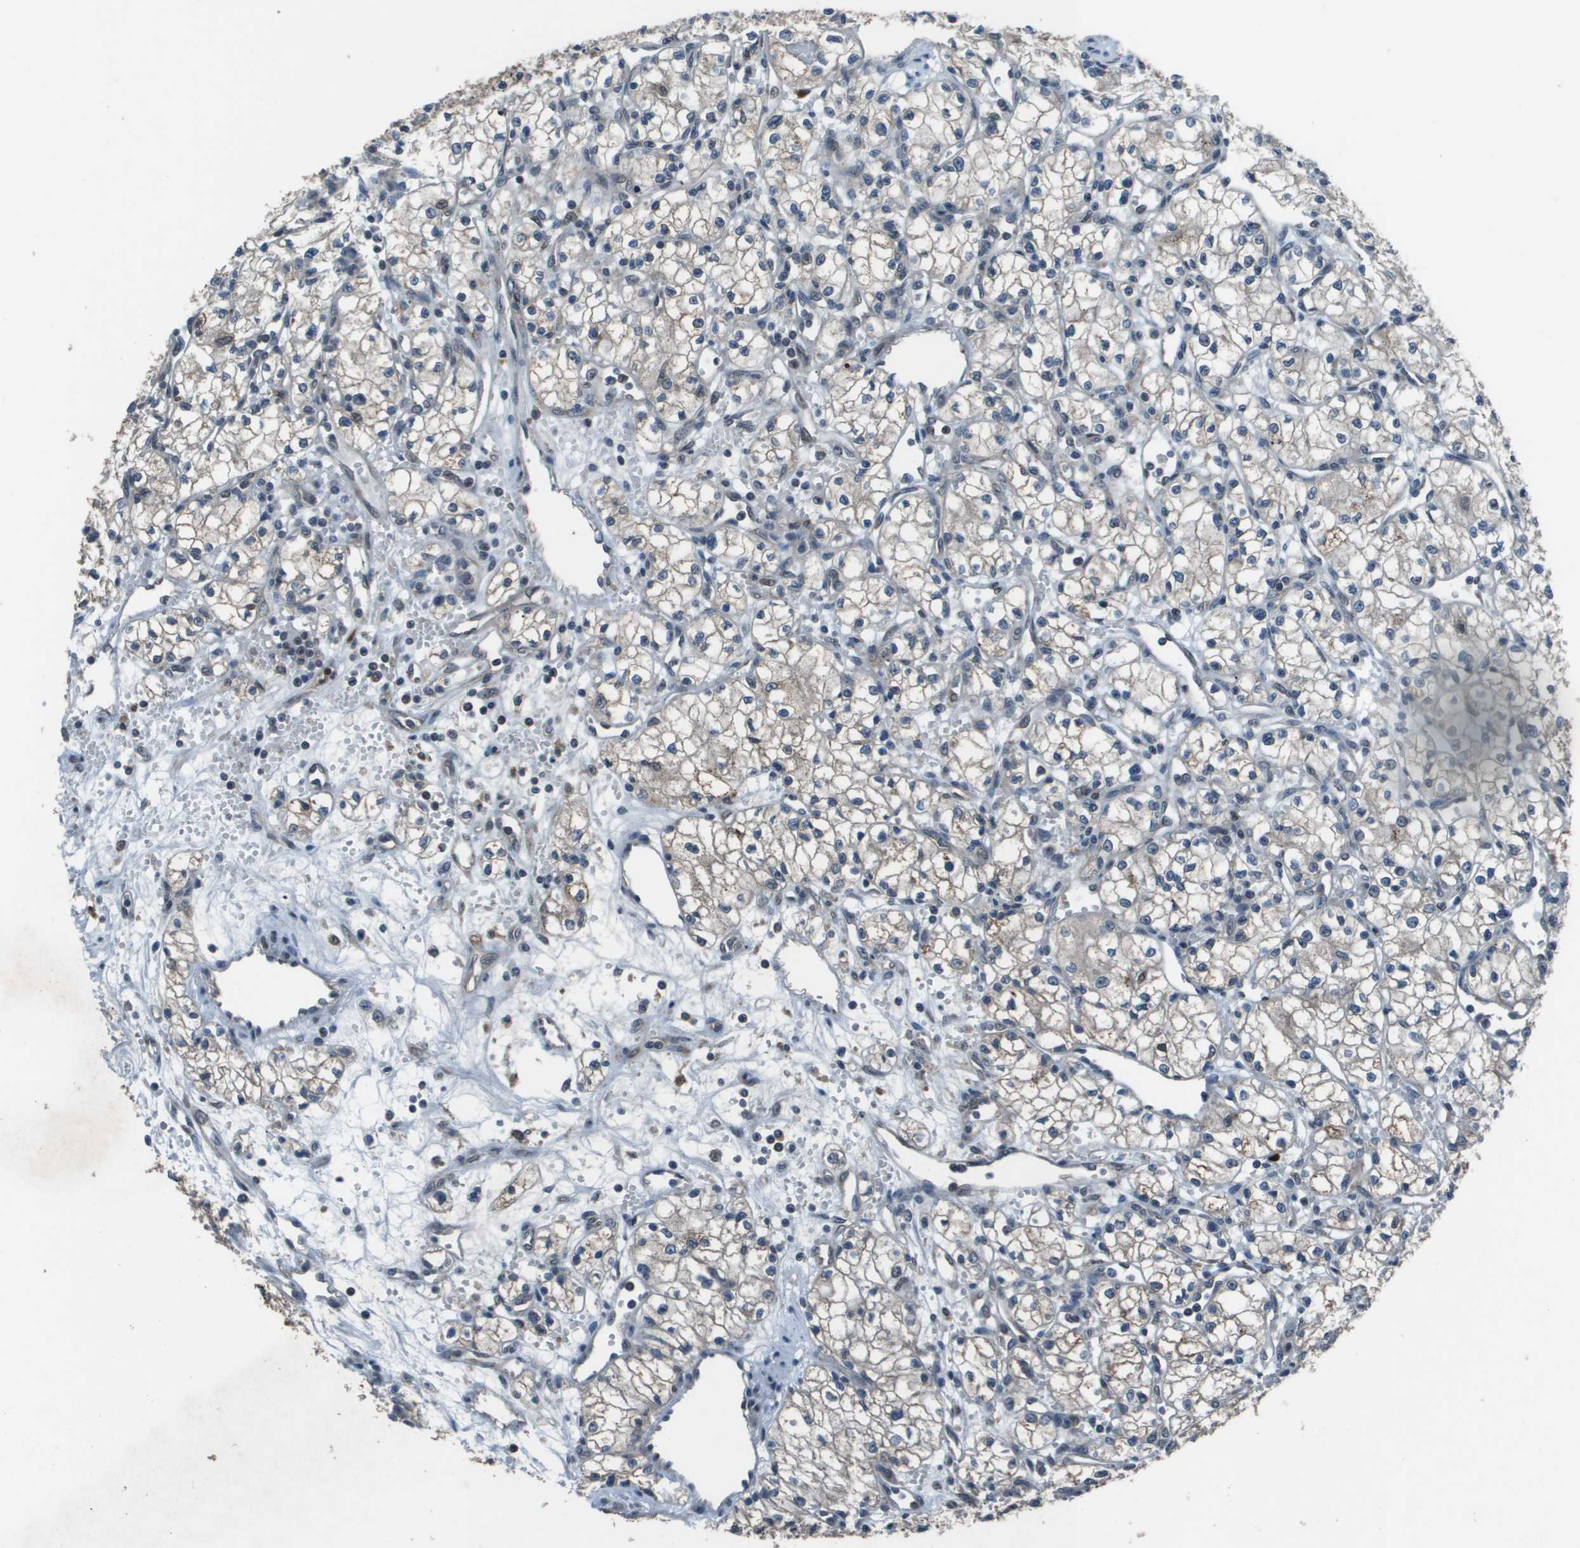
{"staining": {"intensity": "negative", "quantity": "none", "location": "none"}, "tissue": "renal cancer", "cell_type": "Tumor cells", "image_type": "cancer", "snomed": [{"axis": "morphology", "description": "Normal tissue, NOS"}, {"axis": "morphology", "description": "Adenocarcinoma, NOS"}, {"axis": "topography", "description": "Kidney"}], "caption": "This is an immunohistochemistry (IHC) photomicrograph of human renal cancer. There is no staining in tumor cells.", "gene": "GOSR2", "patient": {"sex": "male", "age": 59}}